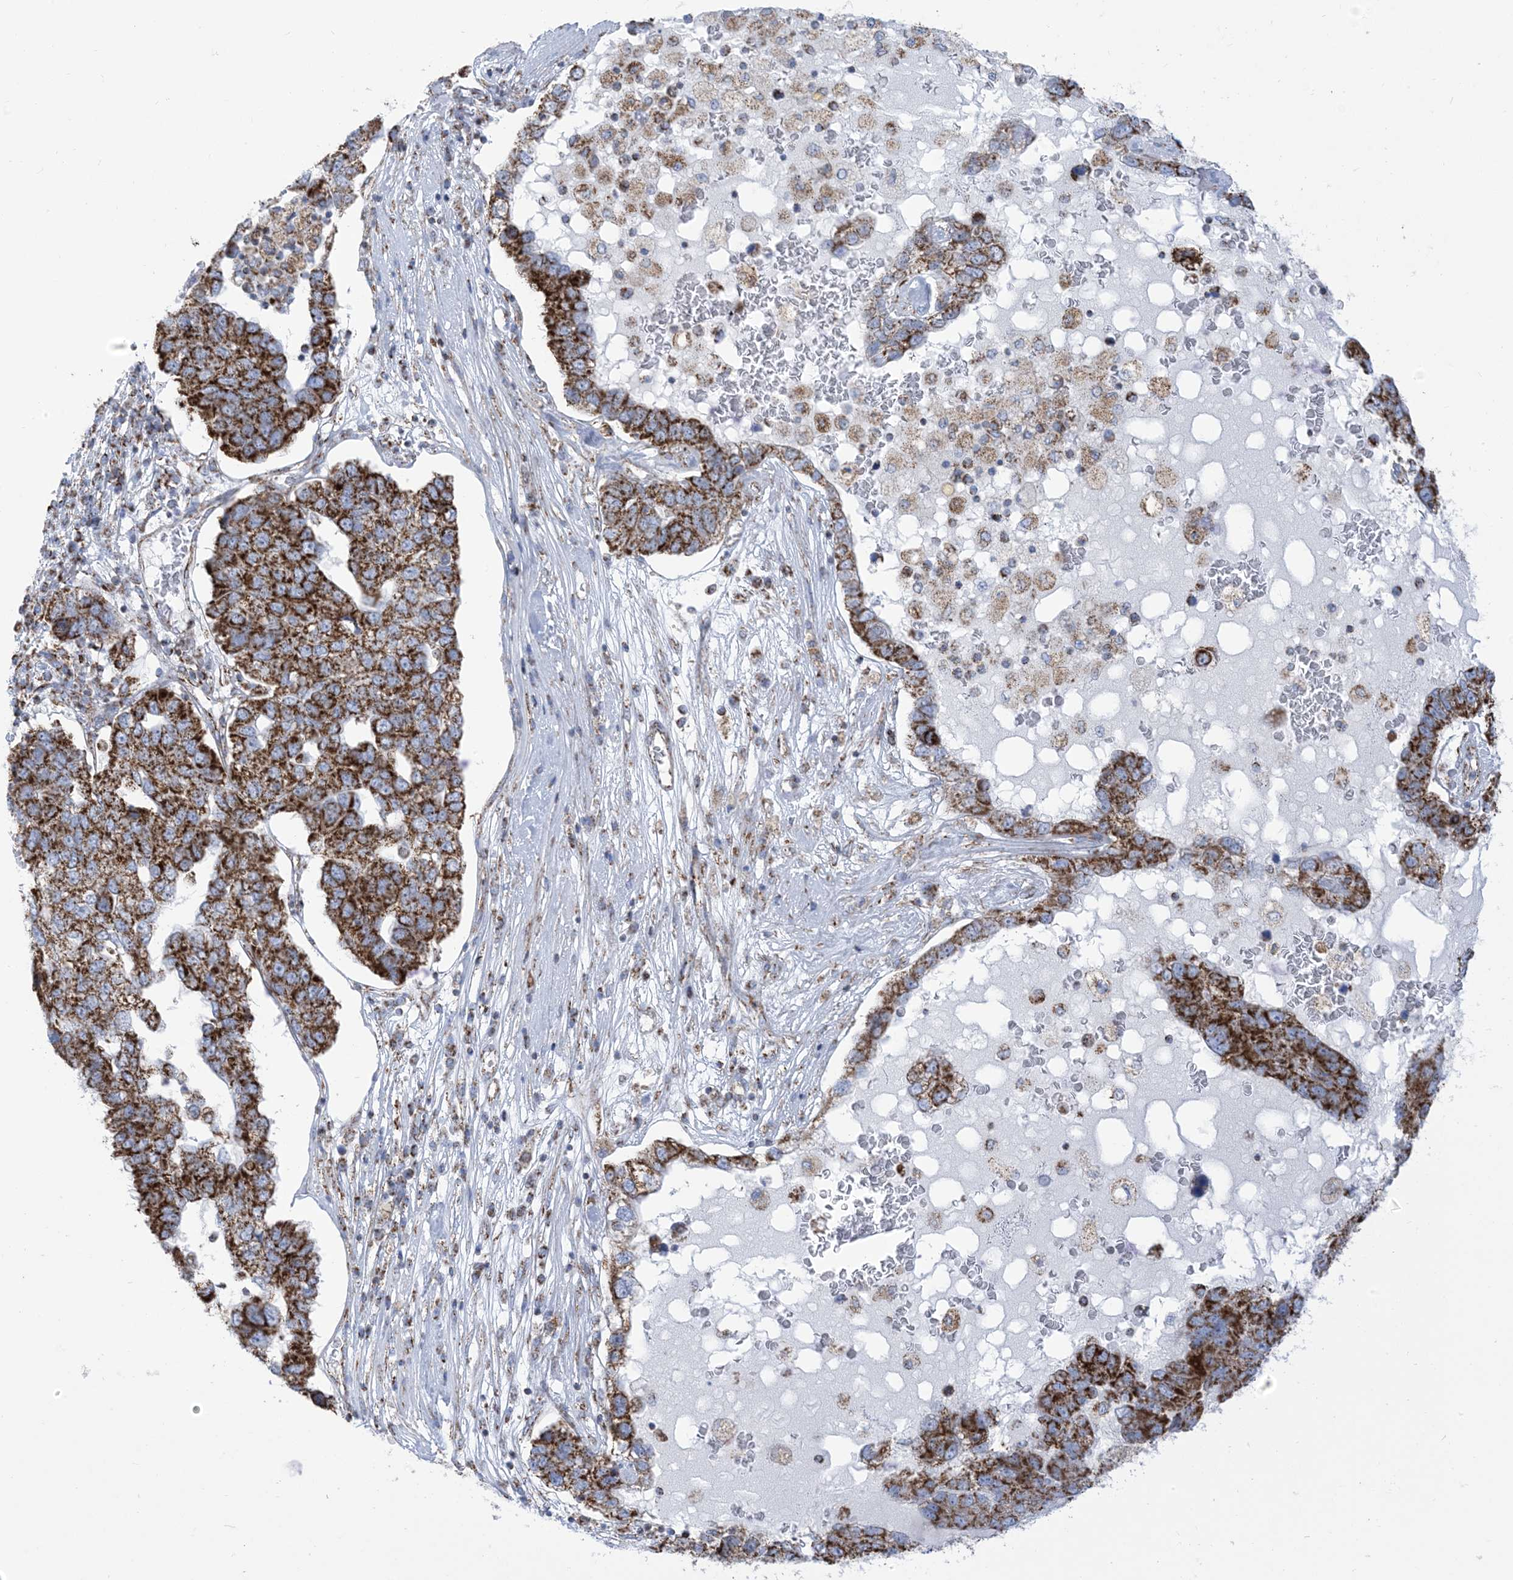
{"staining": {"intensity": "strong", "quantity": ">75%", "location": "cytoplasmic/membranous"}, "tissue": "pancreatic cancer", "cell_type": "Tumor cells", "image_type": "cancer", "snomed": [{"axis": "morphology", "description": "Adenocarcinoma, NOS"}, {"axis": "topography", "description": "Pancreas"}], "caption": "Human pancreatic adenocarcinoma stained for a protein (brown) reveals strong cytoplasmic/membranous positive expression in about >75% of tumor cells.", "gene": "SAMM50", "patient": {"sex": "female", "age": 61}}